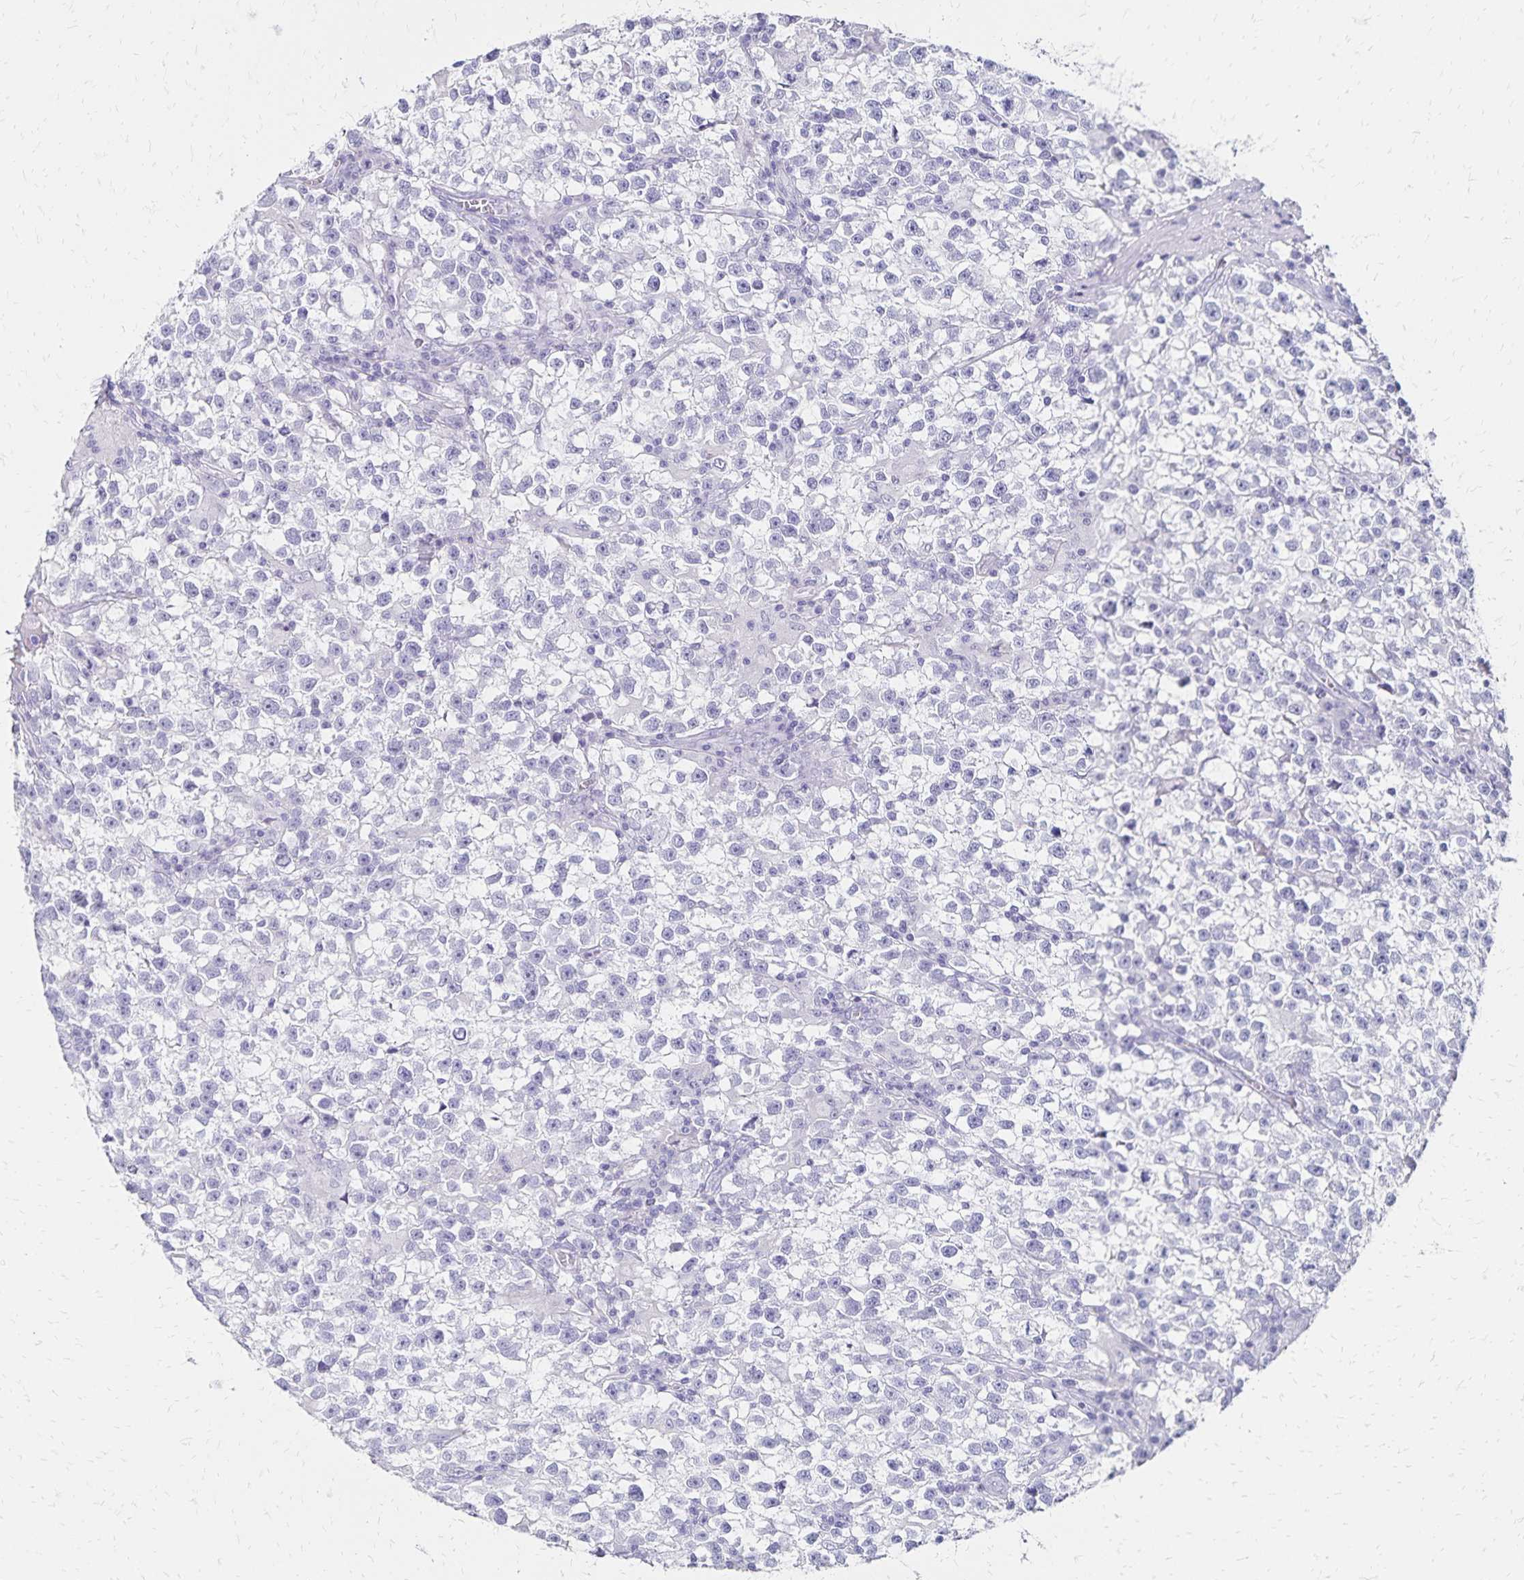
{"staining": {"intensity": "negative", "quantity": "none", "location": "none"}, "tissue": "testis cancer", "cell_type": "Tumor cells", "image_type": "cancer", "snomed": [{"axis": "morphology", "description": "Seminoma, NOS"}, {"axis": "topography", "description": "Testis"}], "caption": "Testis cancer (seminoma) stained for a protein using immunohistochemistry demonstrates no expression tumor cells.", "gene": "GIP", "patient": {"sex": "male", "age": 31}}